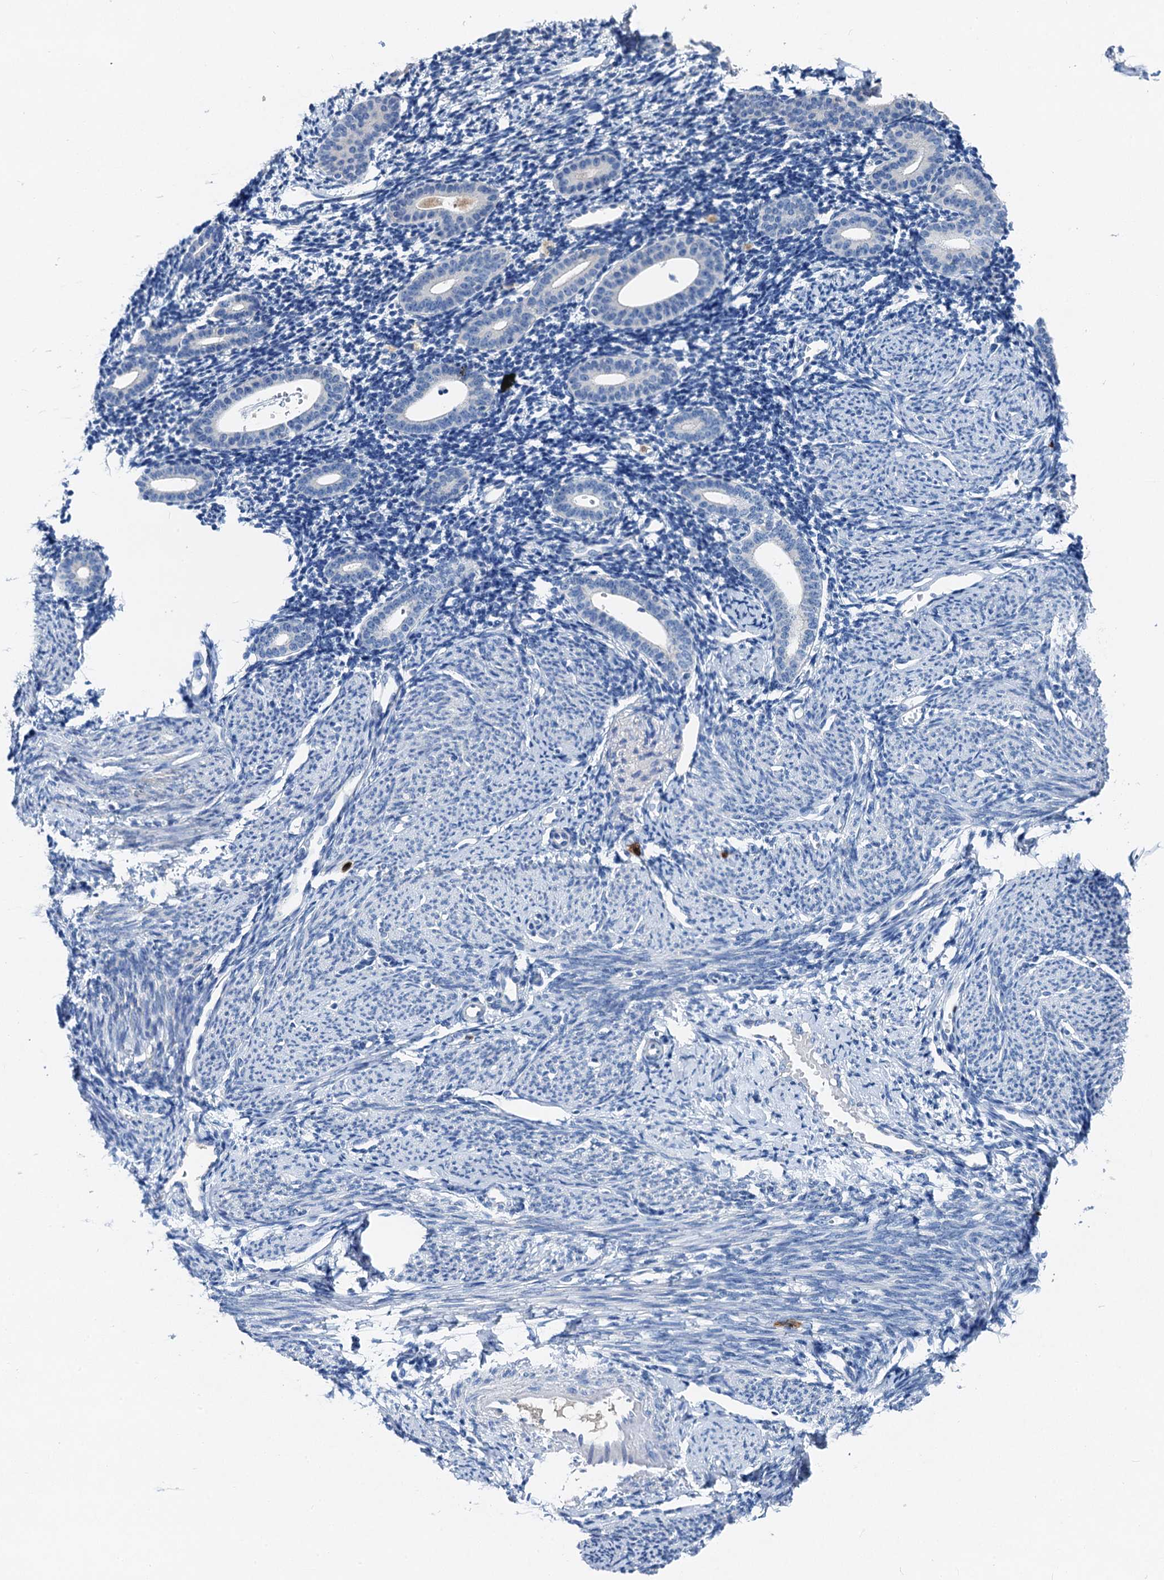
{"staining": {"intensity": "negative", "quantity": "none", "location": "none"}, "tissue": "endometrium", "cell_type": "Cells in endometrial stroma", "image_type": "normal", "snomed": [{"axis": "morphology", "description": "Normal tissue, NOS"}, {"axis": "topography", "description": "Endometrium"}], "caption": "Immunohistochemistry photomicrograph of benign endometrium stained for a protein (brown), which displays no positivity in cells in endometrial stroma. Brightfield microscopy of immunohistochemistry stained with DAB (brown) and hematoxylin (blue), captured at high magnification.", "gene": "OTOA", "patient": {"sex": "female", "age": 56}}